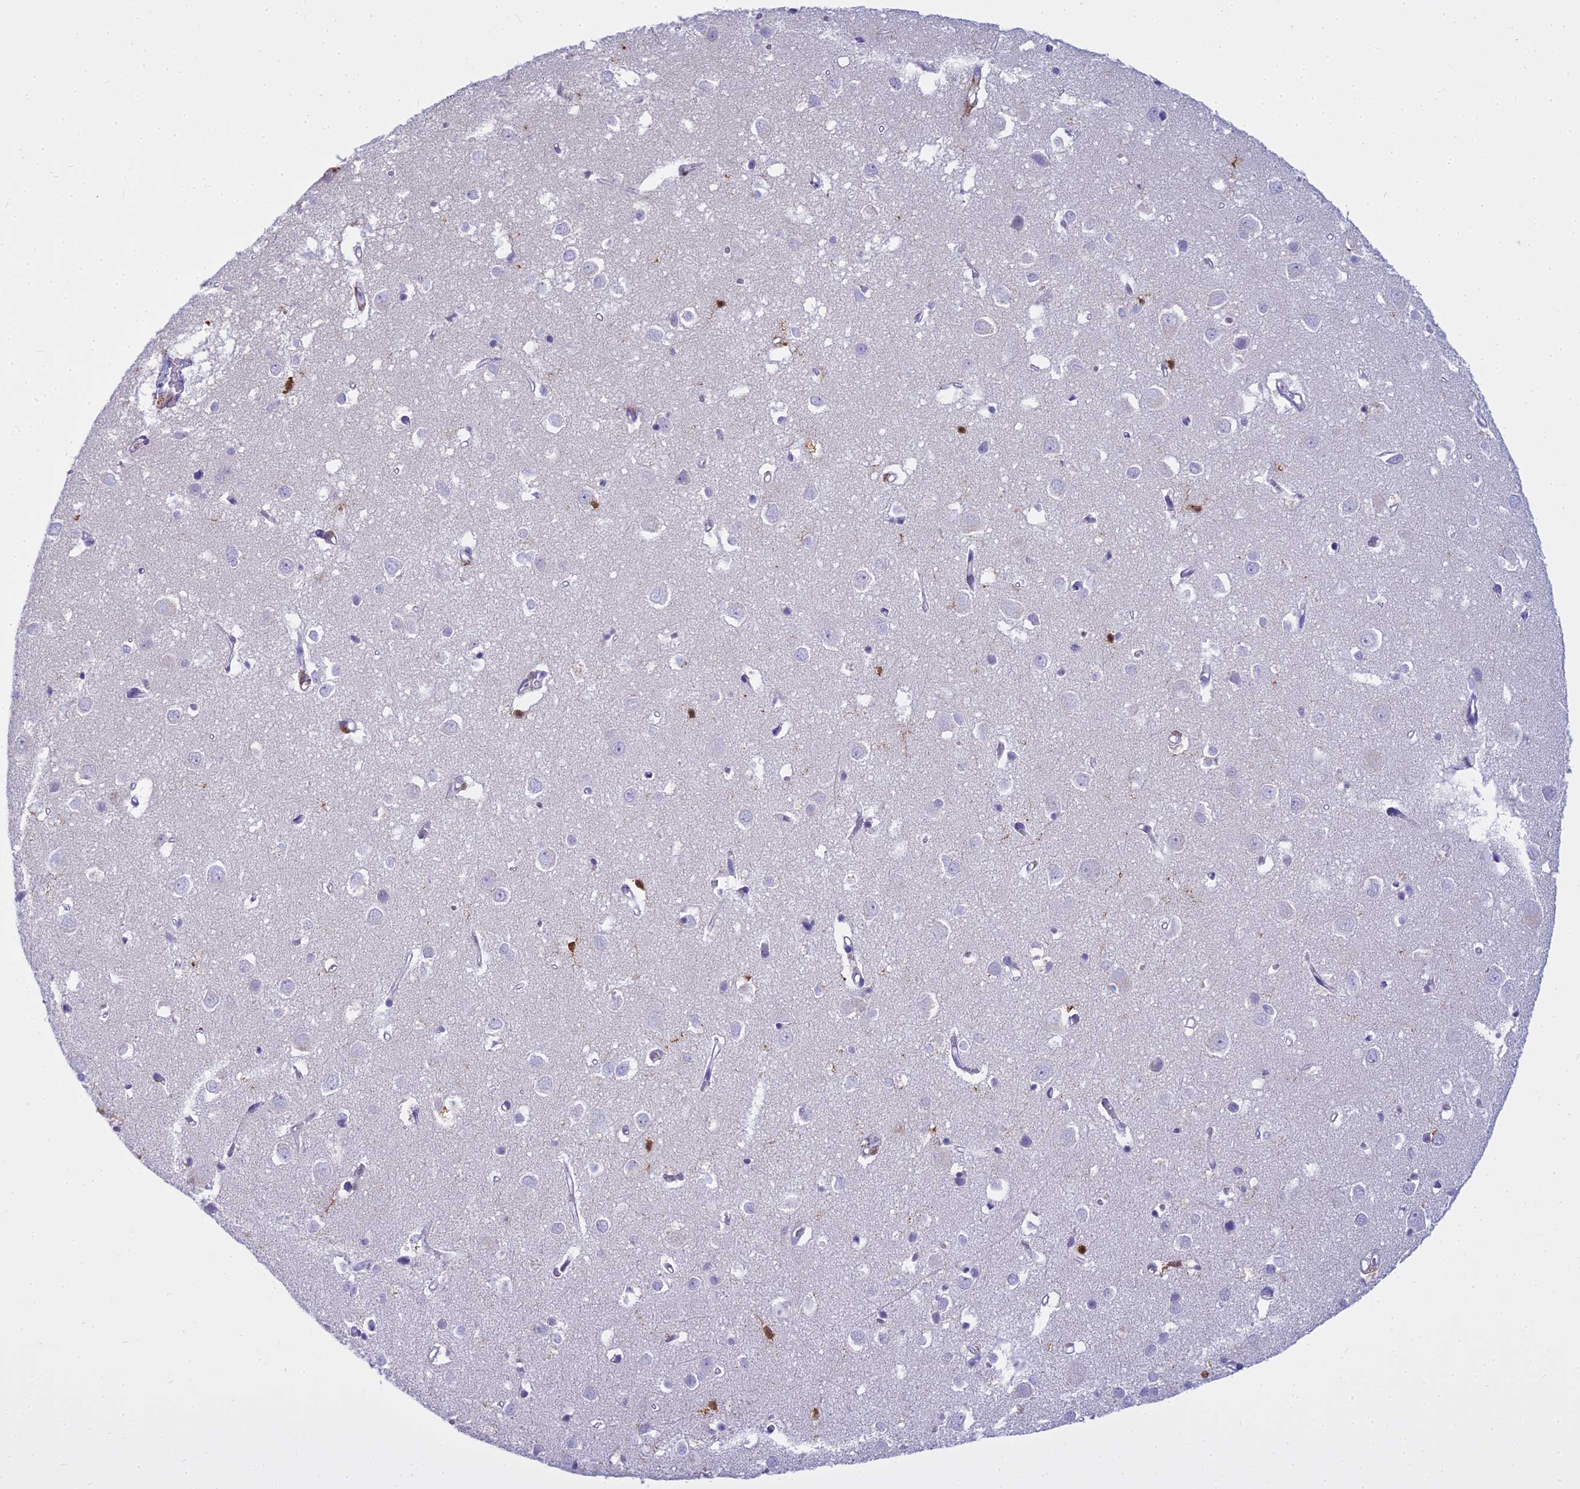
{"staining": {"intensity": "moderate", "quantity": "<25%", "location": "cytoplasmic/membranous"}, "tissue": "cerebral cortex", "cell_type": "Endothelial cells", "image_type": "normal", "snomed": [{"axis": "morphology", "description": "Normal tissue, NOS"}, {"axis": "topography", "description": "Cerebral cortex"}], "caption": "Normal cerebral cortex demonstrates moderate cytoplasmic/membranous expression in about <25% of endothelial cells, visualized by immunohistochemistry.", "gene": "BLNK", "patient": {"sex": "female", "age": 64}}